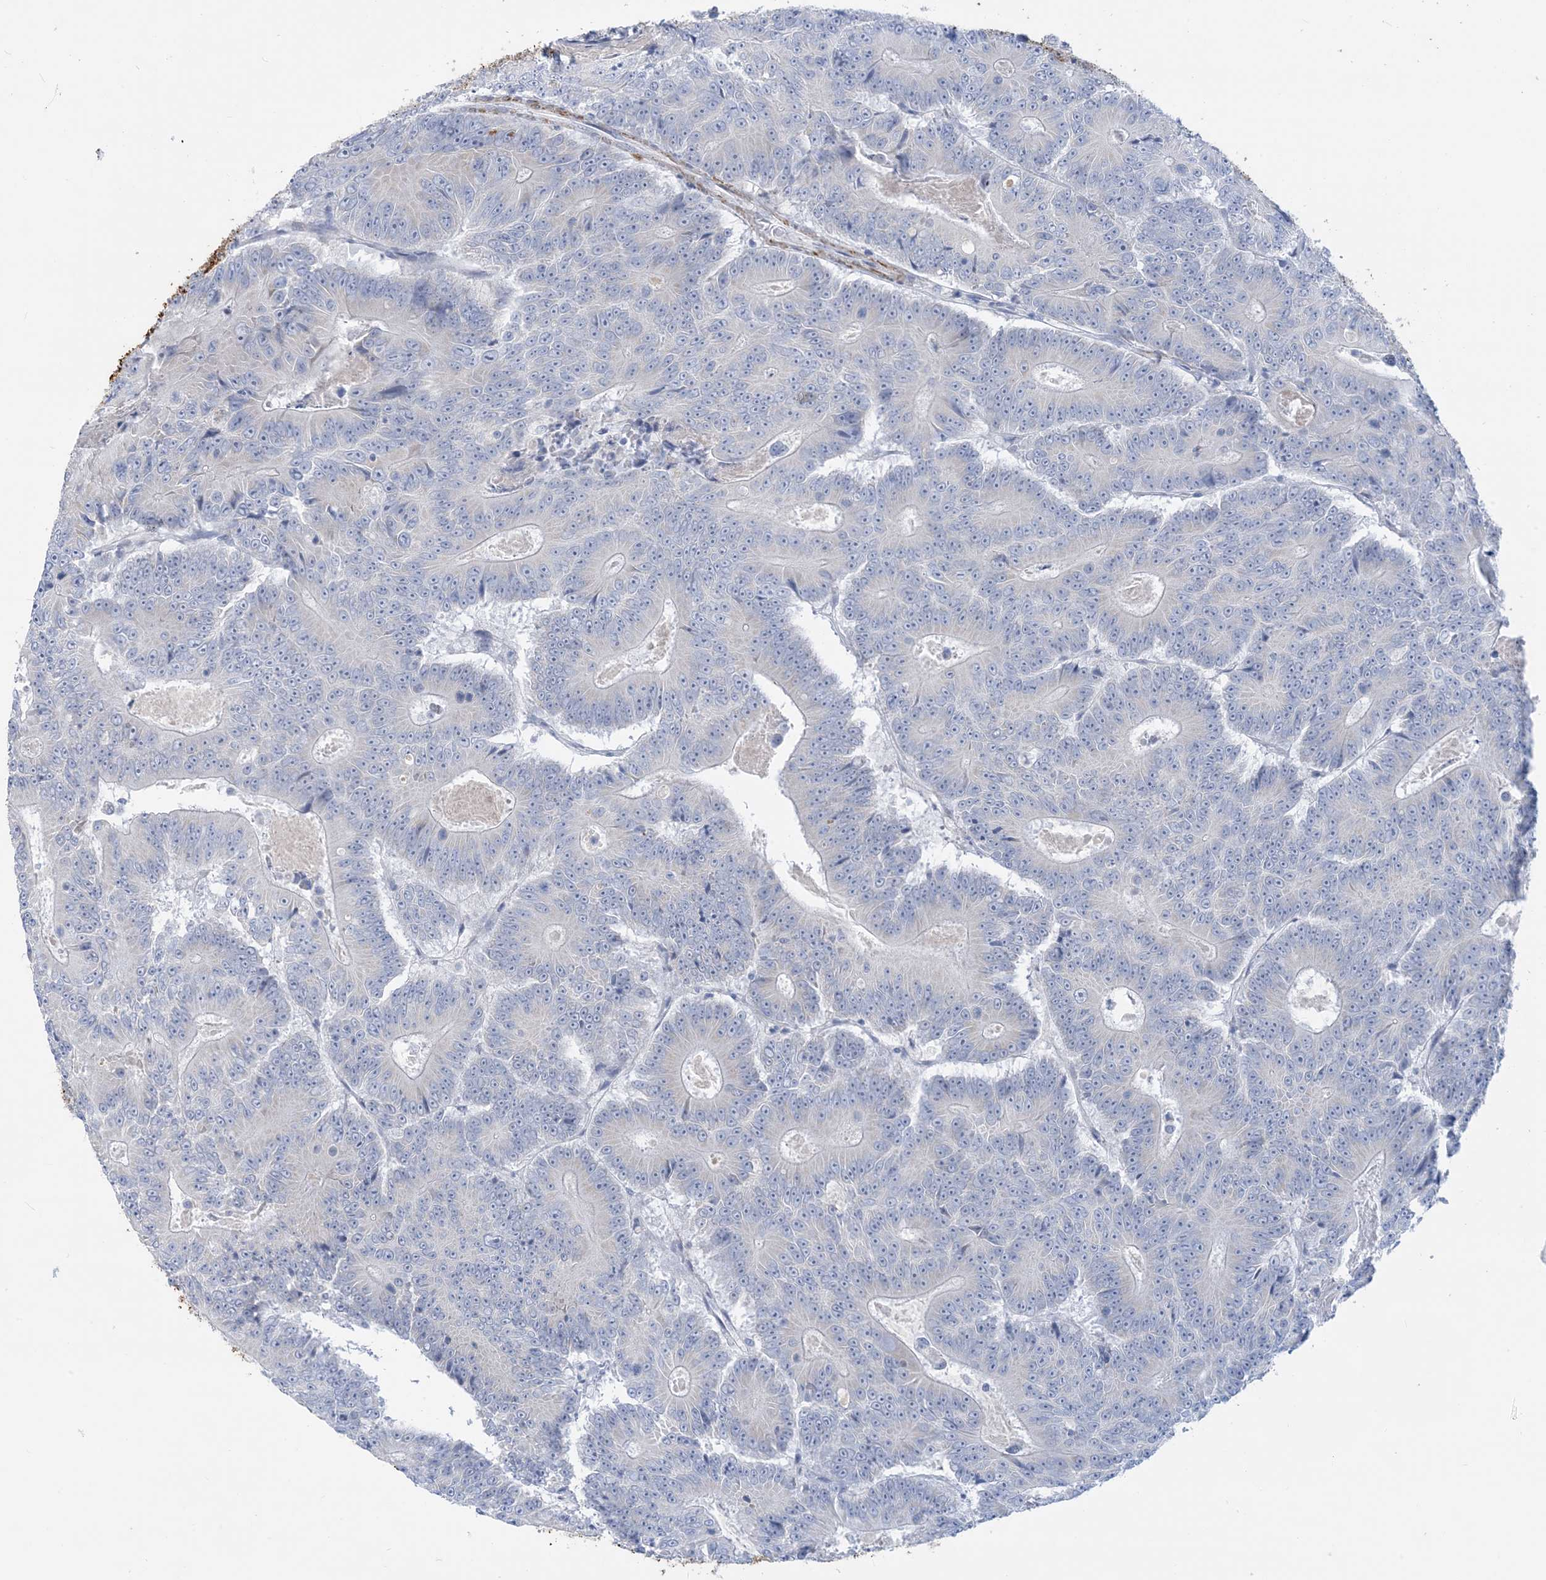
{"staining": {"intensity": "negative", "quantity": "none", "location": "none"}, "tissue": "colorectal cancer", "cell_type": "Tumor cells", "image_type": "cancer", "snomed": [{"axis": "morphology", "description": "Adenocarcinoma, NOS"}, {"axis": "topography", "description": "Colon"}], "caption": "Immunohistochemistry (IHC) of human colorectal cancer demonstrates no positivity in tumor cells.", "gene": "MARS2", "patient": {"sex": "male", "age": 83}}